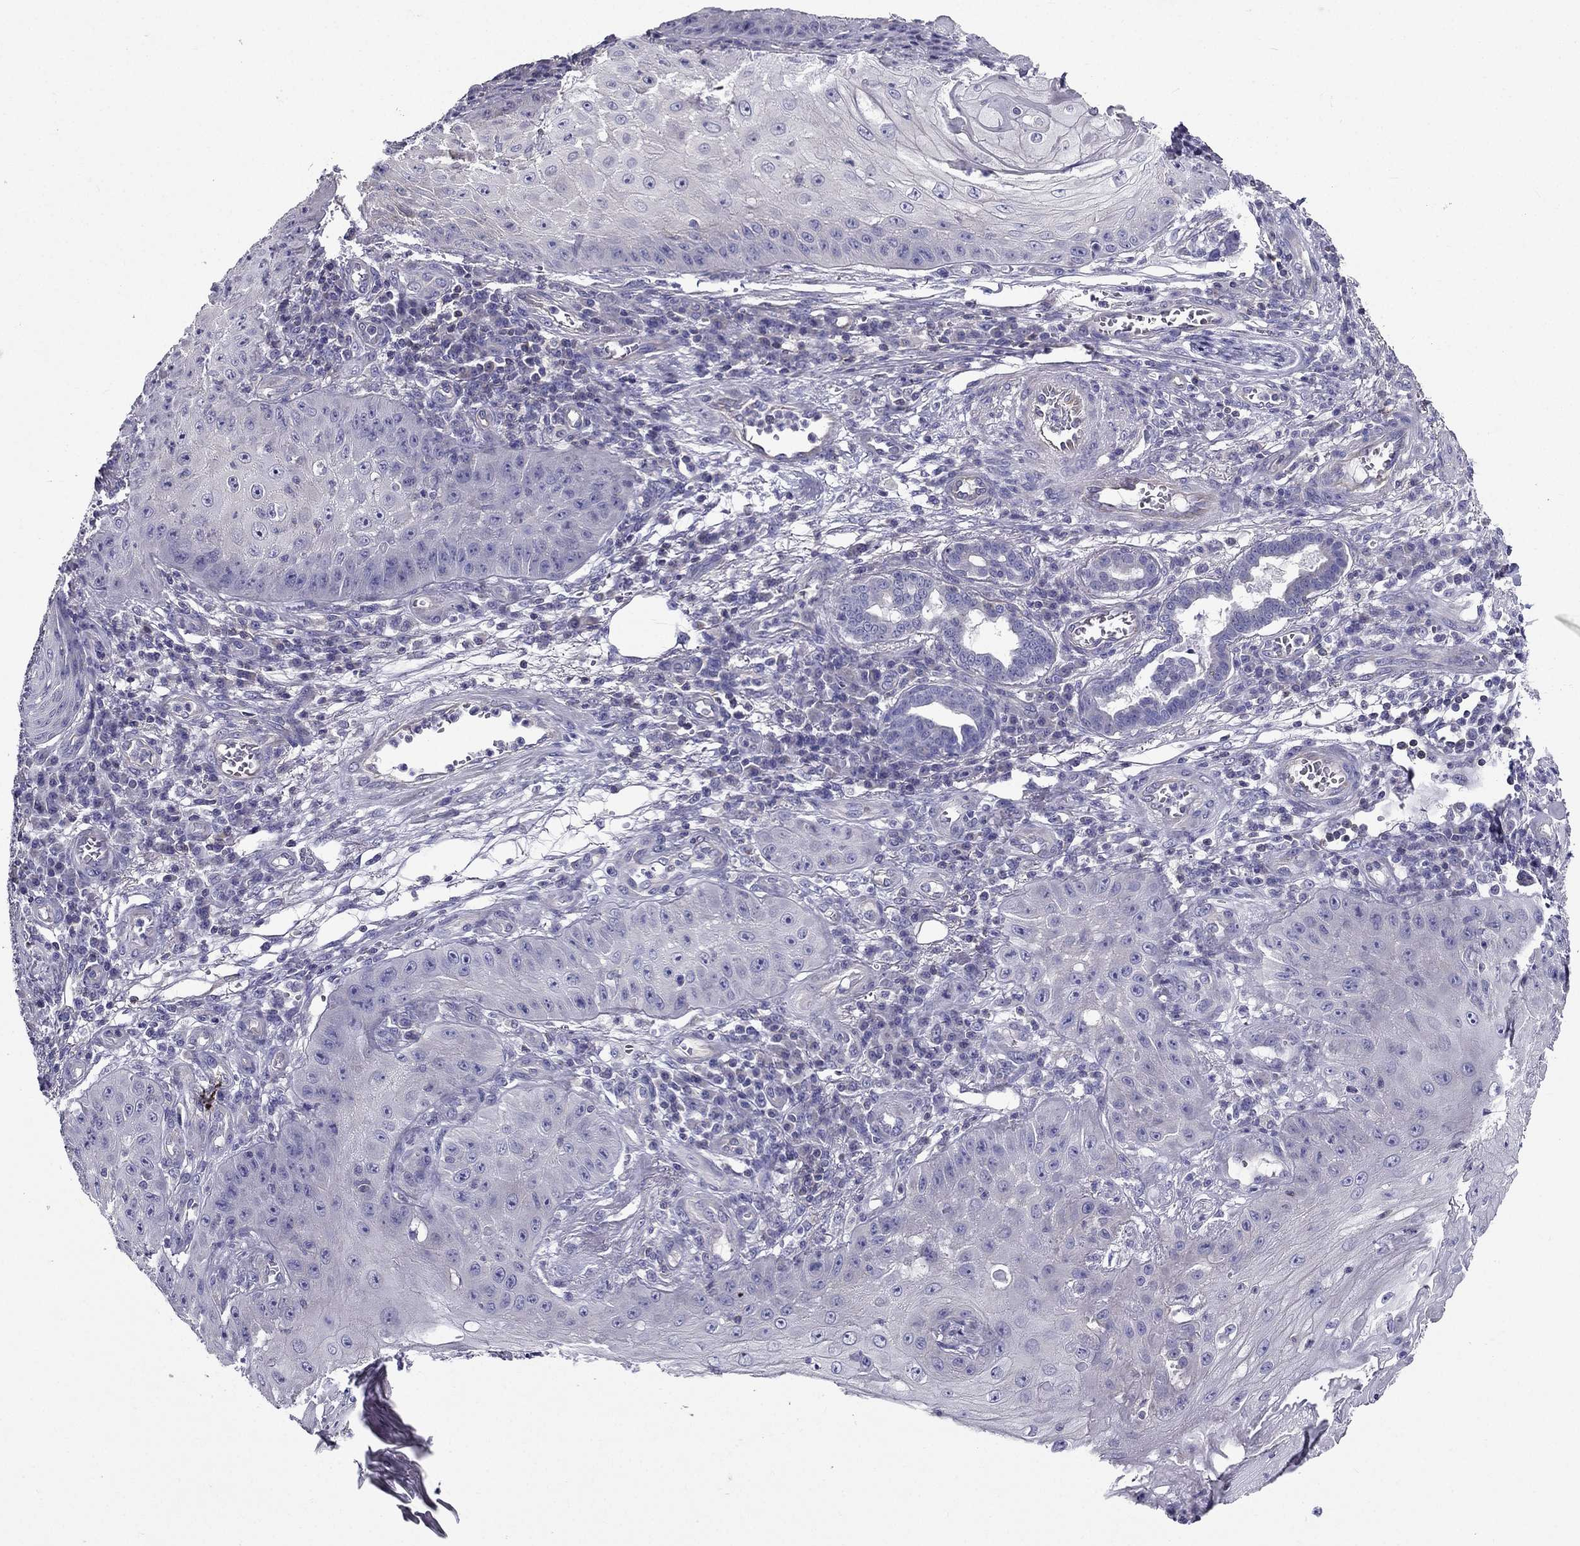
{"staining": {"intensity": "negative", "quantity": "none", "location": "none"}, "tissue": "skin cancer", "cell_type": "Tumor cells", "image_type": "cancer", "snomed": [{"axis": "morphology", "description": "Squamous cell carcinoma, NOS"}, {"axis": "topography", "description": "Skin"}], "caption": "The immunohistochemistry micrograph has no significant positivity in tumor cells of squamous cell carcinoma (skin) tissue.", "gene": "AAK1", "patient": {"sex": "male", "age": 70}}